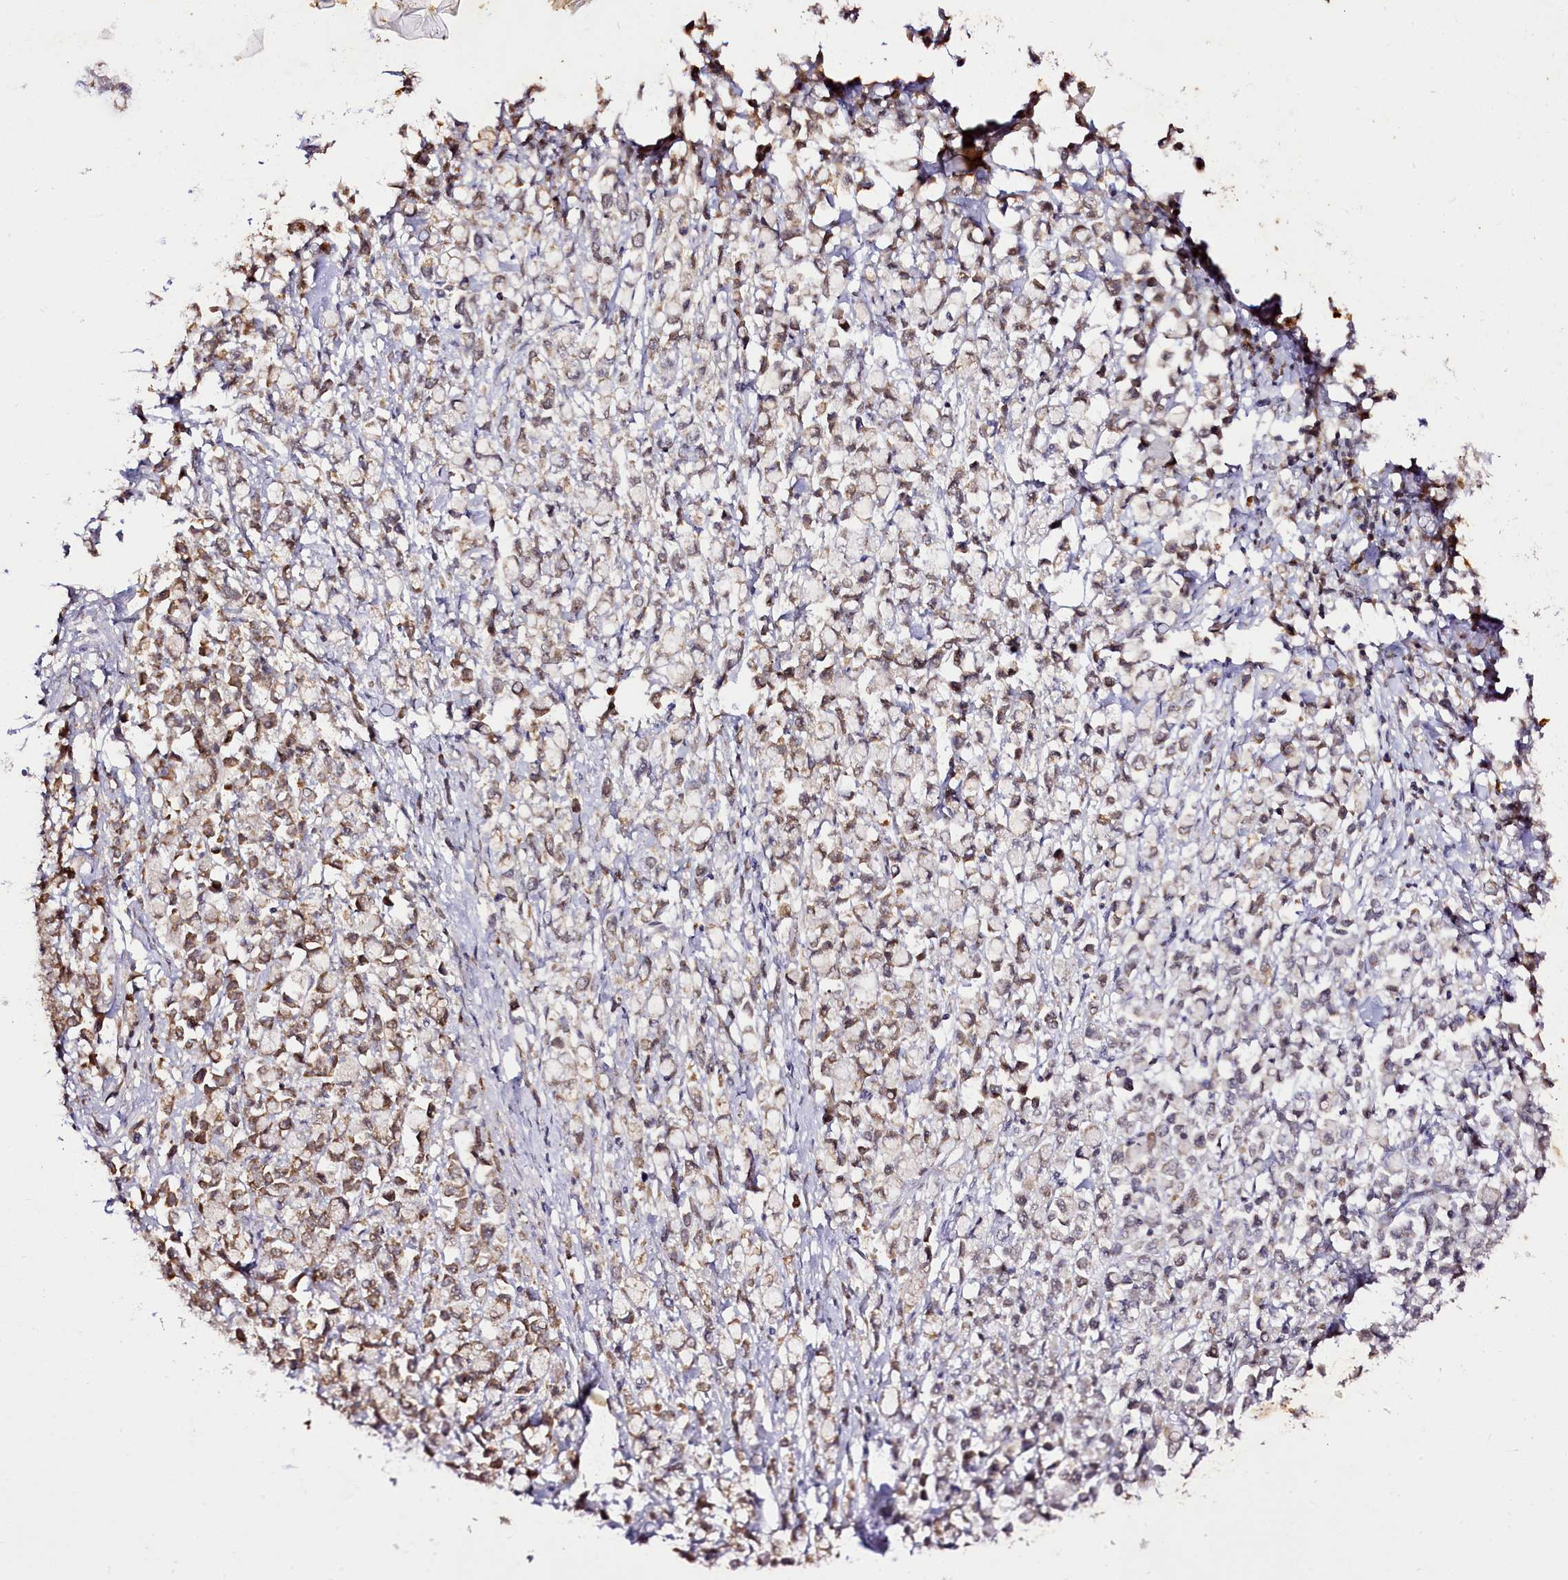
{"staining": {"intensity": "weak", "quantity": ">75%", "location": "cytoplasmic/membranous,nuclear"}, "tissue": "stomach cancer", "cell_type": "Tumor cells", "image_type": "cancer", "snomed": [{"axis": "morphology", "description": "Adenocarcinoma, NOS"}, {"axis": "topography", "description": "Stomach"}], "caption": "Immunohistochemical staining of human stomach cancer (adenocarcinoma) shows weak cytoplasmic/membranous and nuclear protein positivity in about >75% of tumor cells. The staining was performed using DAB (3,3'-diaminobenzidine), with brown indicating positive protein expression. Nuclei are stained blue with hematoxylin.", "gene": "EDIL3", "patient": {"sex": "female", "age": 81}}